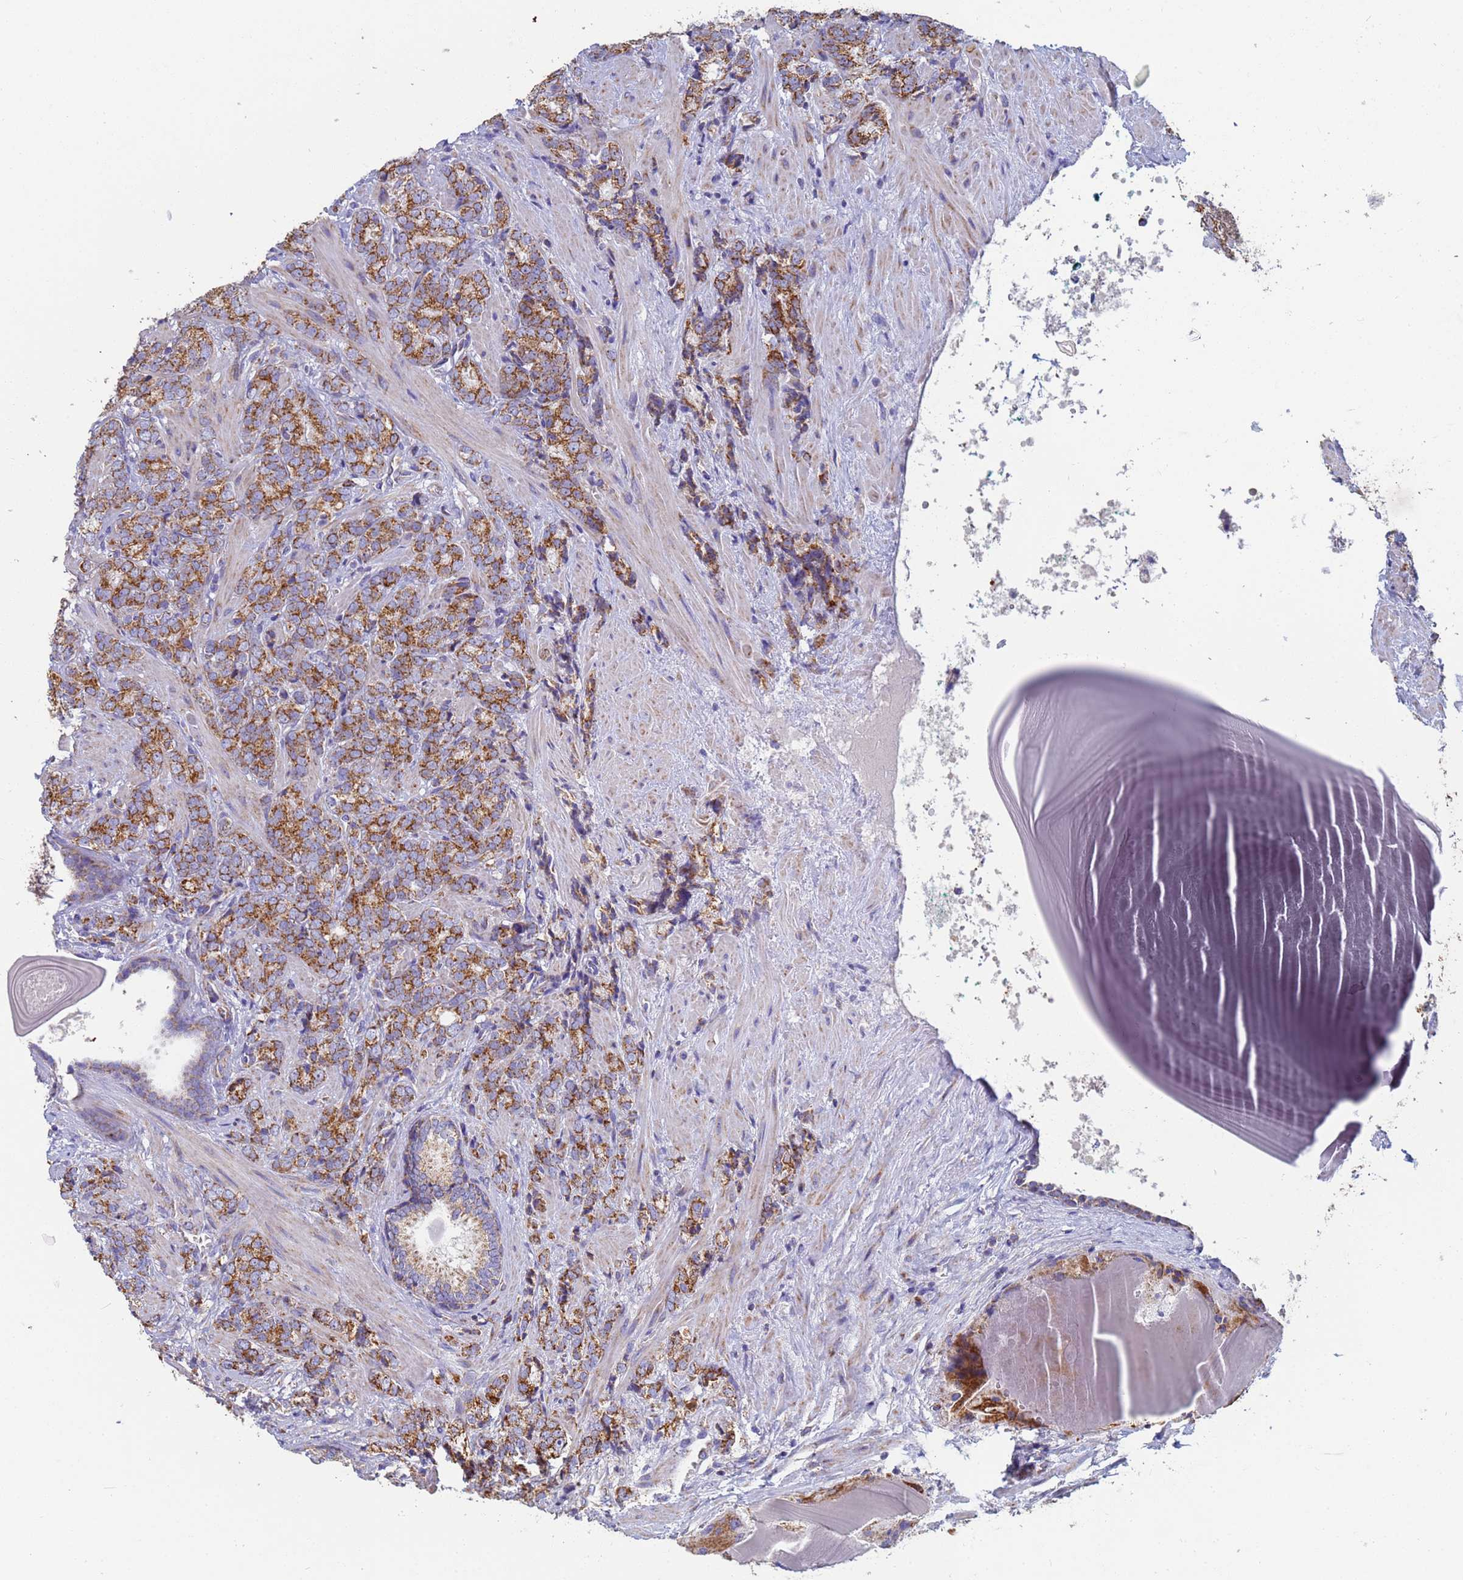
{"staining": {"intensity": "moderate", "quantity": ">75%", "location": "cytoplasmic/membranous"}, "tissue": "prostate cancer", "cell_type": "Tumor cells", "image_type": "cancer", "snomed": [{"axis": "morphology", "description": "Adenocarcinoma, High grade"}, {"axis": "topography", "description": "Prostate"}], "caption": "This is a photomicrograph of IHC staining of prostate cancer, which shows moderate staining in the cytoplasmic/membranous of tumor cells.", "gene": "UQCRH", "patient": {"sex": "male", "age": 64}}